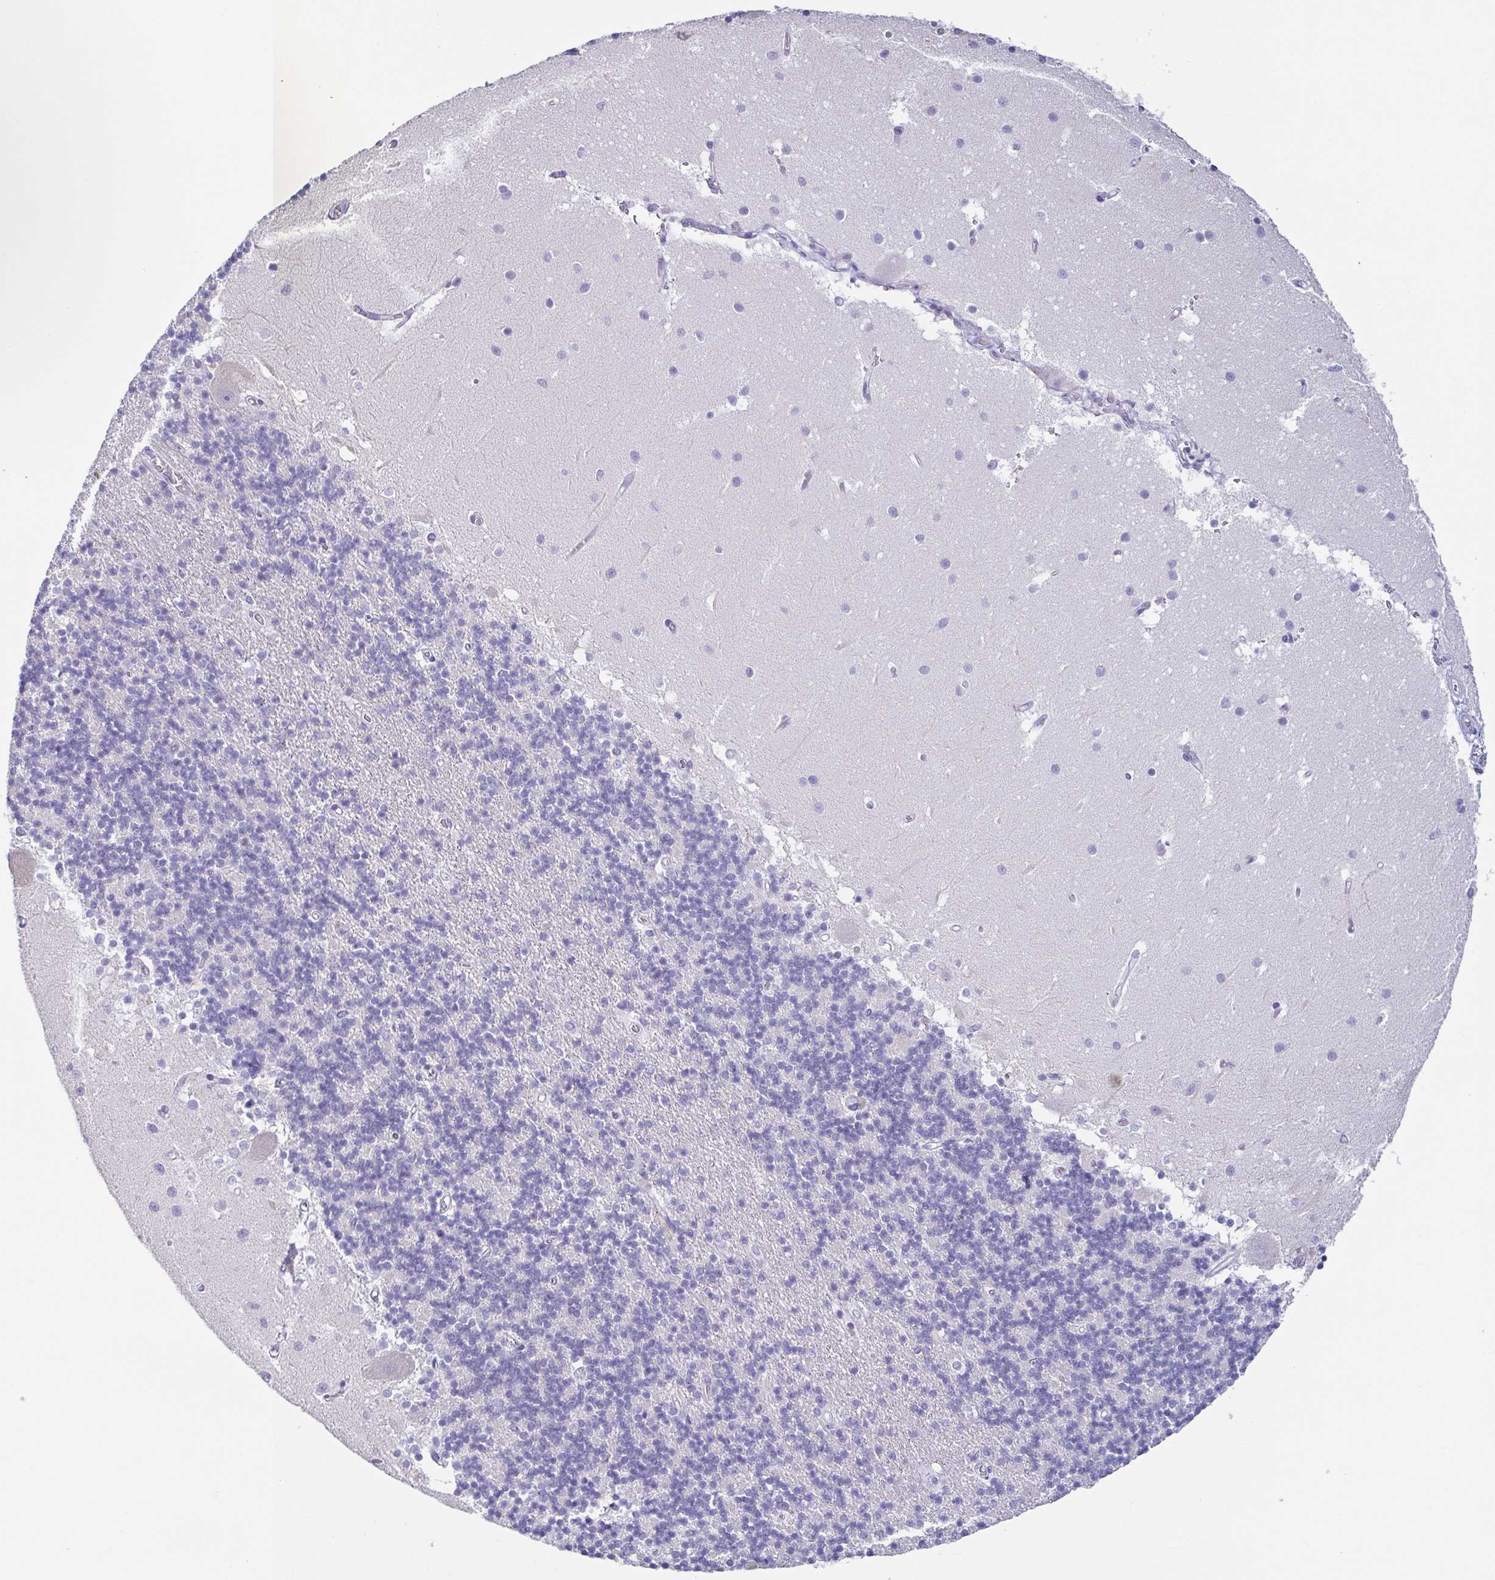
{"staining": {"intensity": "negative", "quantity": "none", "location": "none"}, "tissue": "cerebellum", "cell_type": "Cells in granular layer", "image_type": "normal", "snomed": [{"axis": "morphology", "description": "Normal tissue, NOS"}, {"axis": "topography", "description": "Cerebellum"}], "caption": "IHC of unremarkable cerebellum displays no staining in cells in granular layer.", "gene": "ENSG00000275778", "patient": {"sex": "male", "age": 54}}